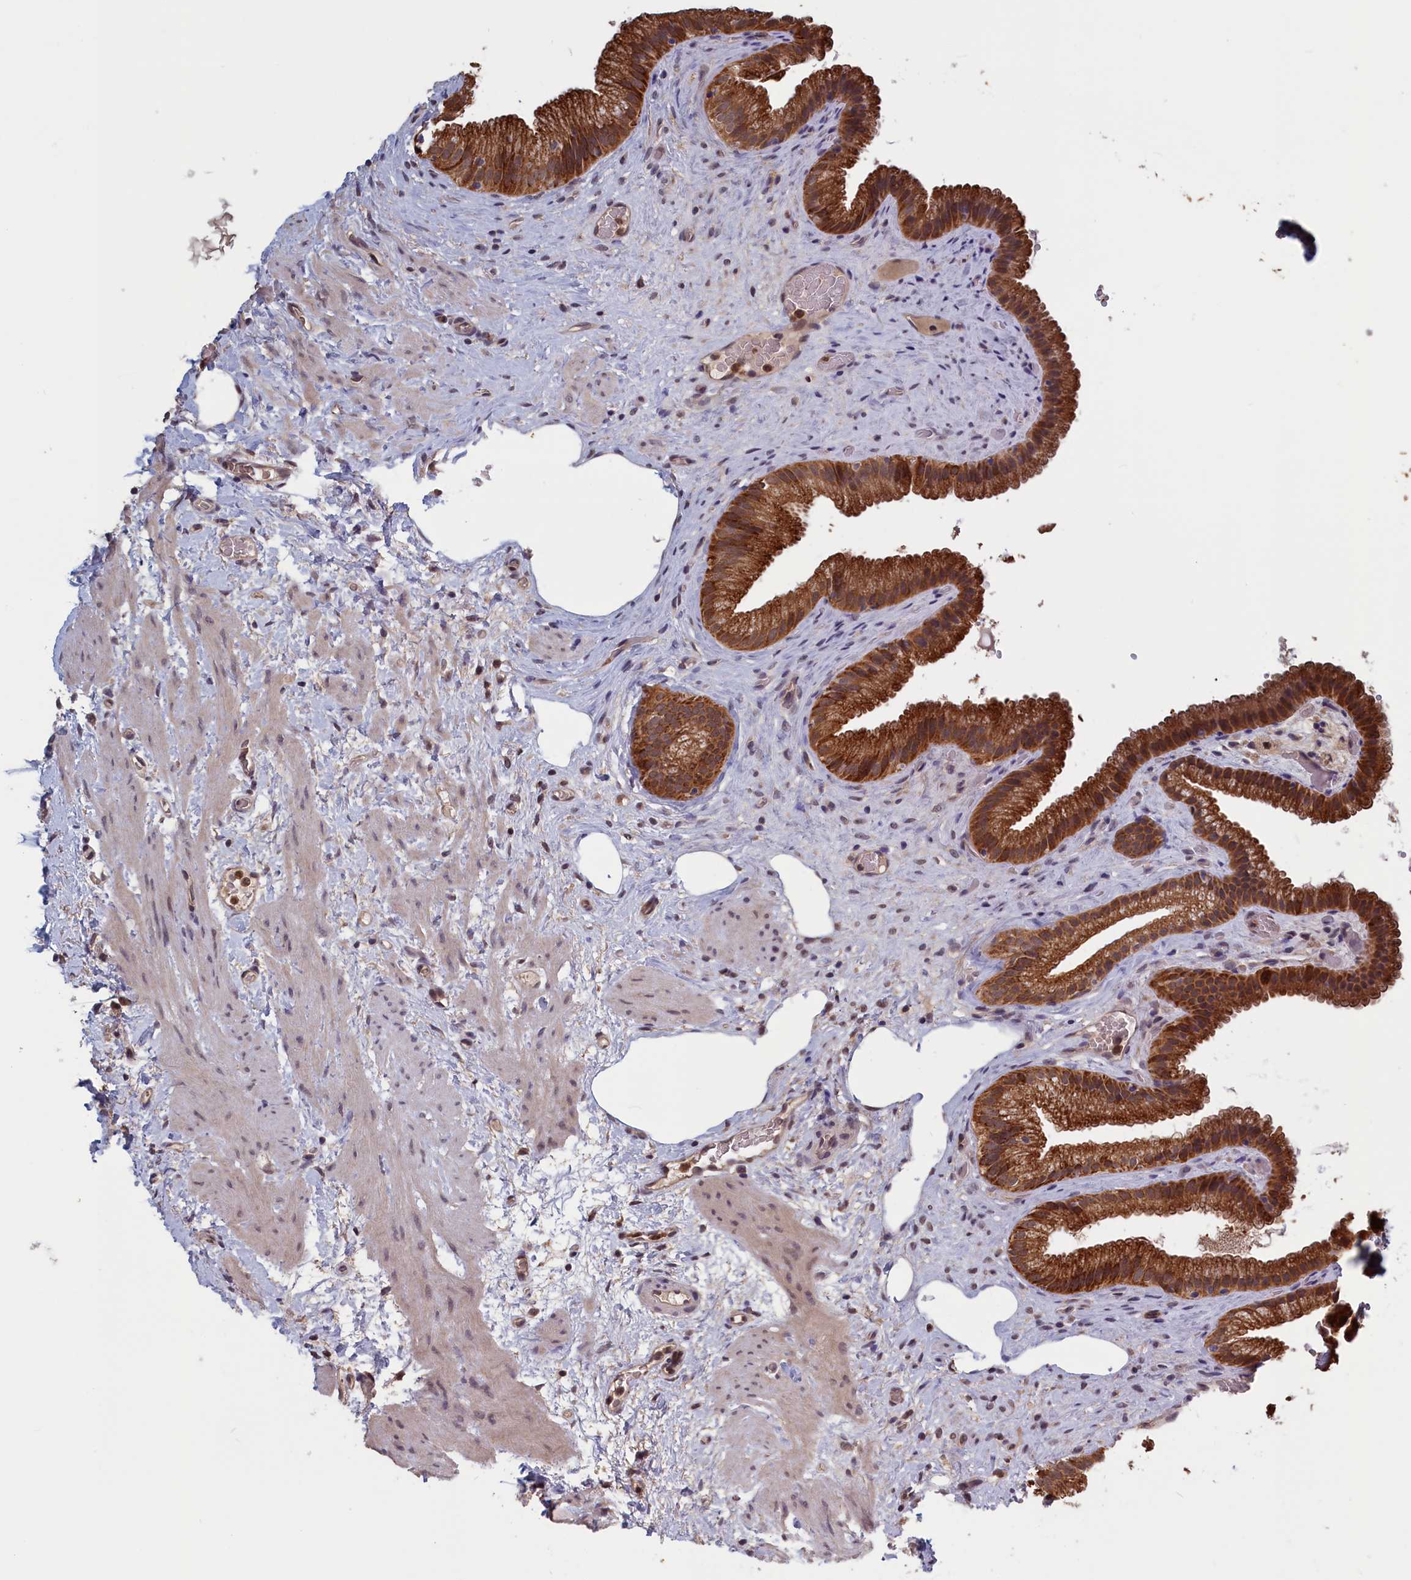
{"staining": {"intensity": "strong", "quantity": ">75%", "location": "cytoplasmic/membranous,nuclear"}, "tissue": "gallbladder", "cell_type": "Glandular cells", "image_type": "normal", "snomed": [{"axis": "morphology", "description": "Normal tissue, NOS"}, {"axis": "morphology", "description": "Inflammation, NOS"}, {"axis": "topography", "description": "Gallbladder"}], "caption": "Immunohistochemistry of normal gallbladder displays high levels of strong cytoplasmic/membranous,nuclear positivity in approximately >75% of glandular cells.", "gene": "PLP2", "patient": {"sex": "male", "age": 51}}